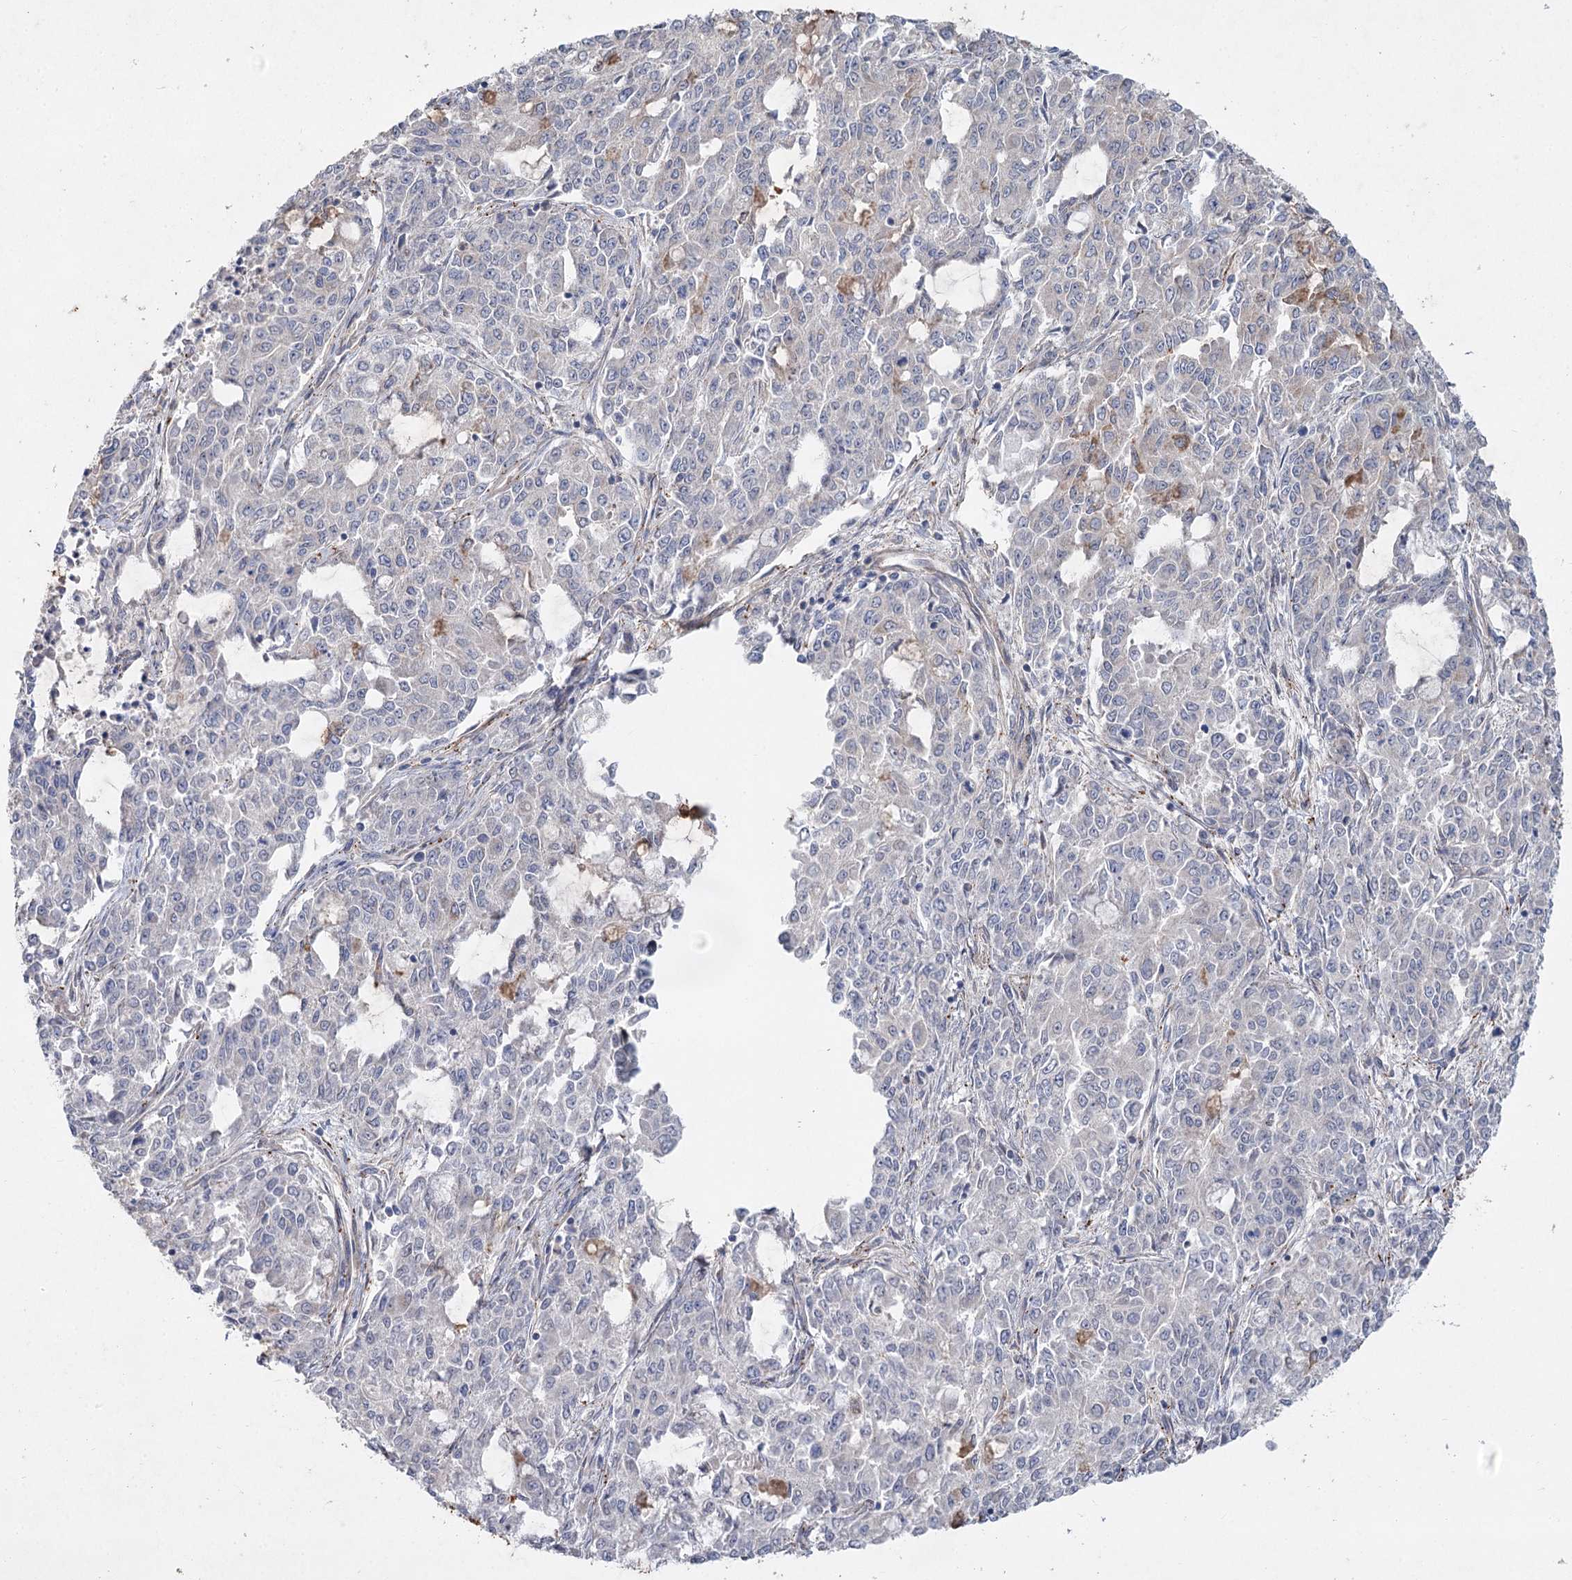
{"staining": {"intensity": "negative", "quantity": "none", "location": "none"}, "tissue": "endometrial cancer", "cell_type": "Tumor cells", "image_type": "cancer", "snomed": [{"axis": "morphology", "description": "Adenocarcinoma, NOS"}, {"axis": "topography", "description": "Endometrium"}], "caption": "Tumor cells show no significant protein staining in endometrial adenocarcinoma. Brightfield microscopy of immunohistochemistry (IHC) stained with DAB (3,3'-diaminobenzidine) (brown) and hematoxylin (blue), captured at high magnification.", "gene": "SH3BP5L", "patient": {"sex": "female", "age": 50}}